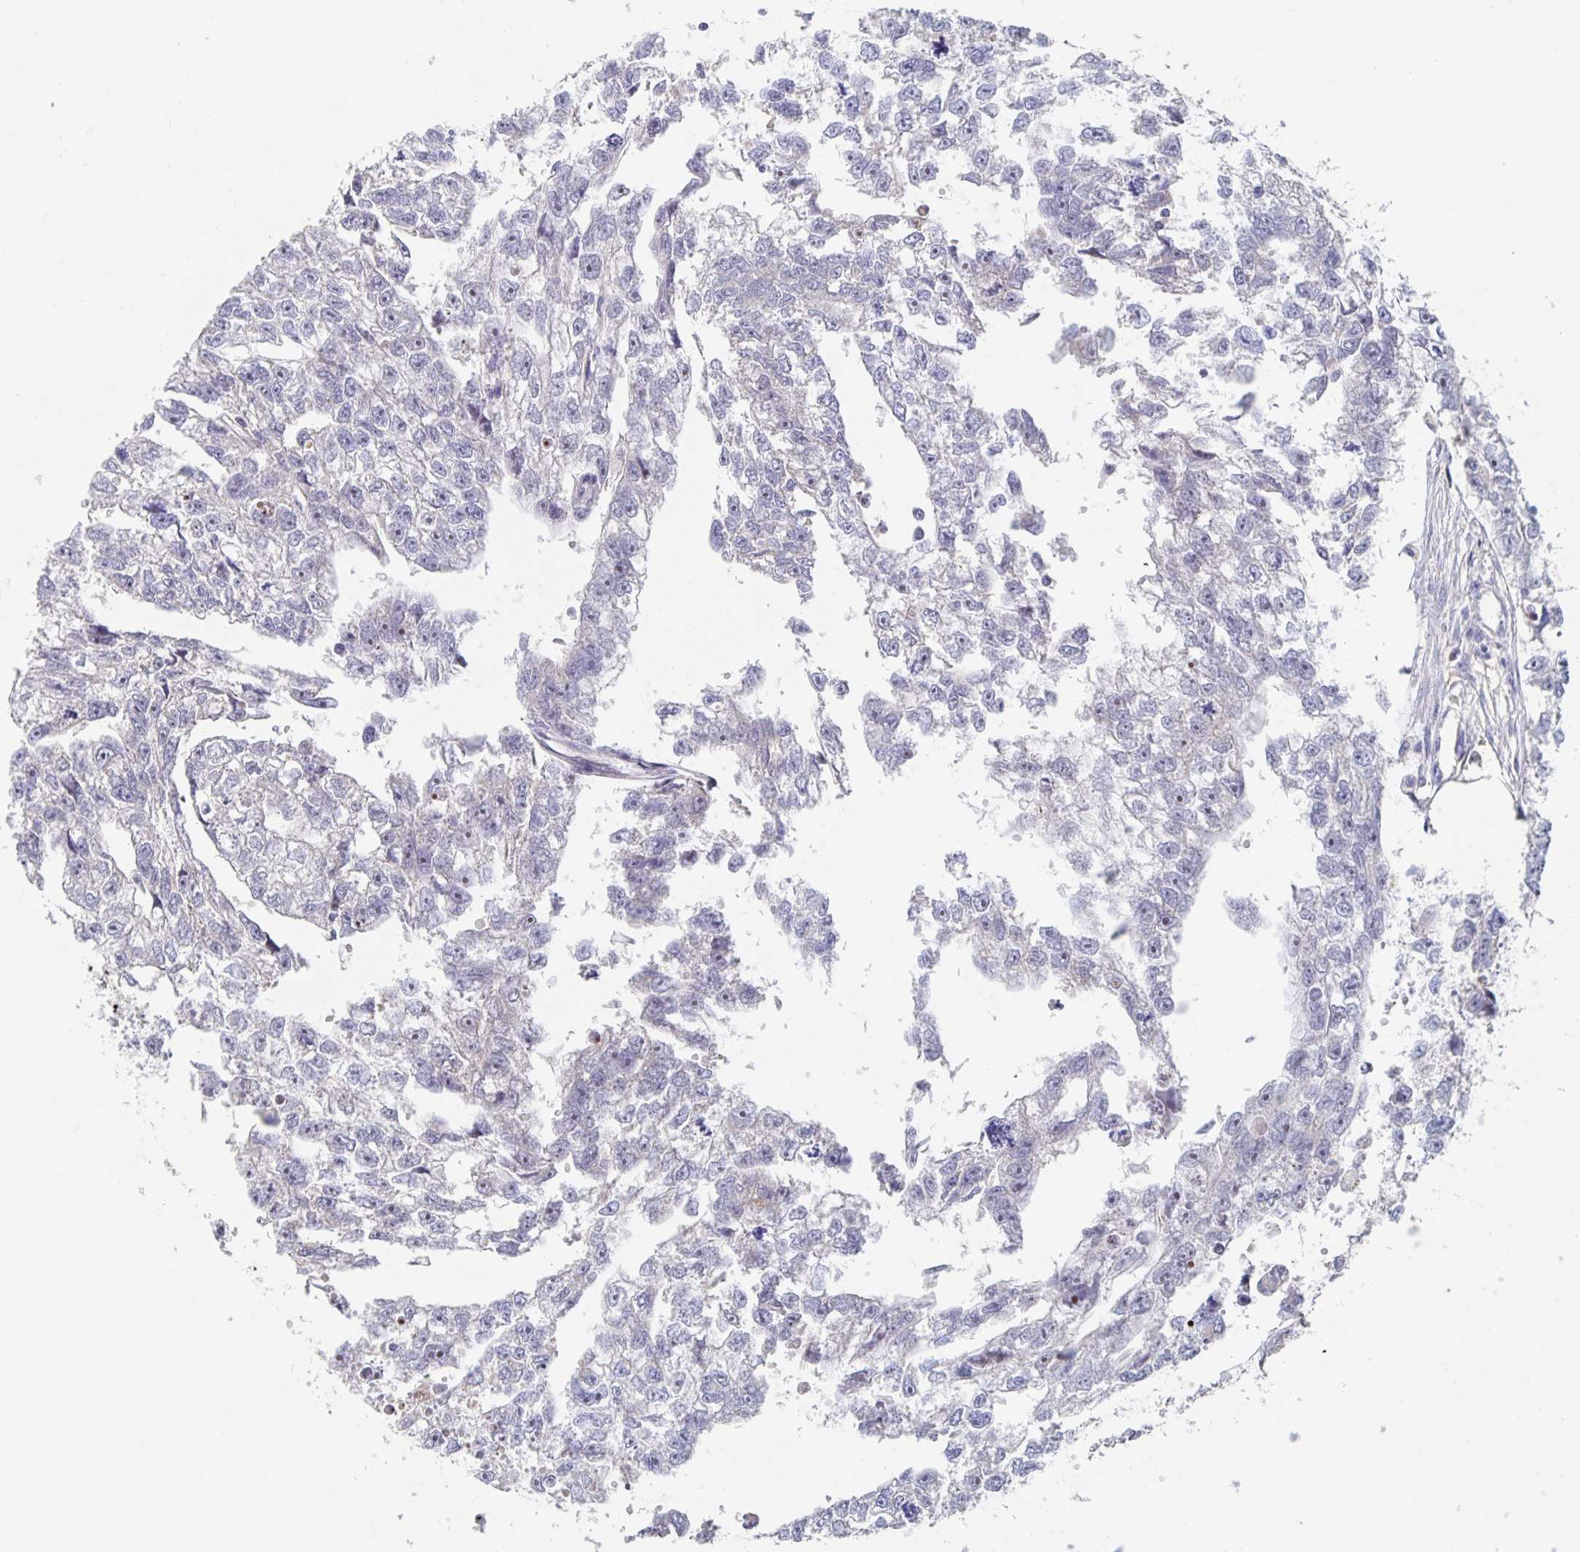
{"staining": {"intensity": "negative", "quantity": "none", "location": "none"}, "tissue": "testis cancer", "cell_type": "Tumor cells", "image_type": "cancer", "snomed": [{"axis": "morphology", "description": "Carcinoma, Embryonal, NOS"}, {"axis": "morphology", "description": "Teratoma, malignant, NOS"}, {"axis": "topography", "description": "Testis"}], "caption": "Testis cancer (teratoma (malignant)) was stained to show a protein in brown. There is no significant expression in tumor cells.", "gene": "CDC42BPG", "patient": {"sex": "male", "age": 44}}